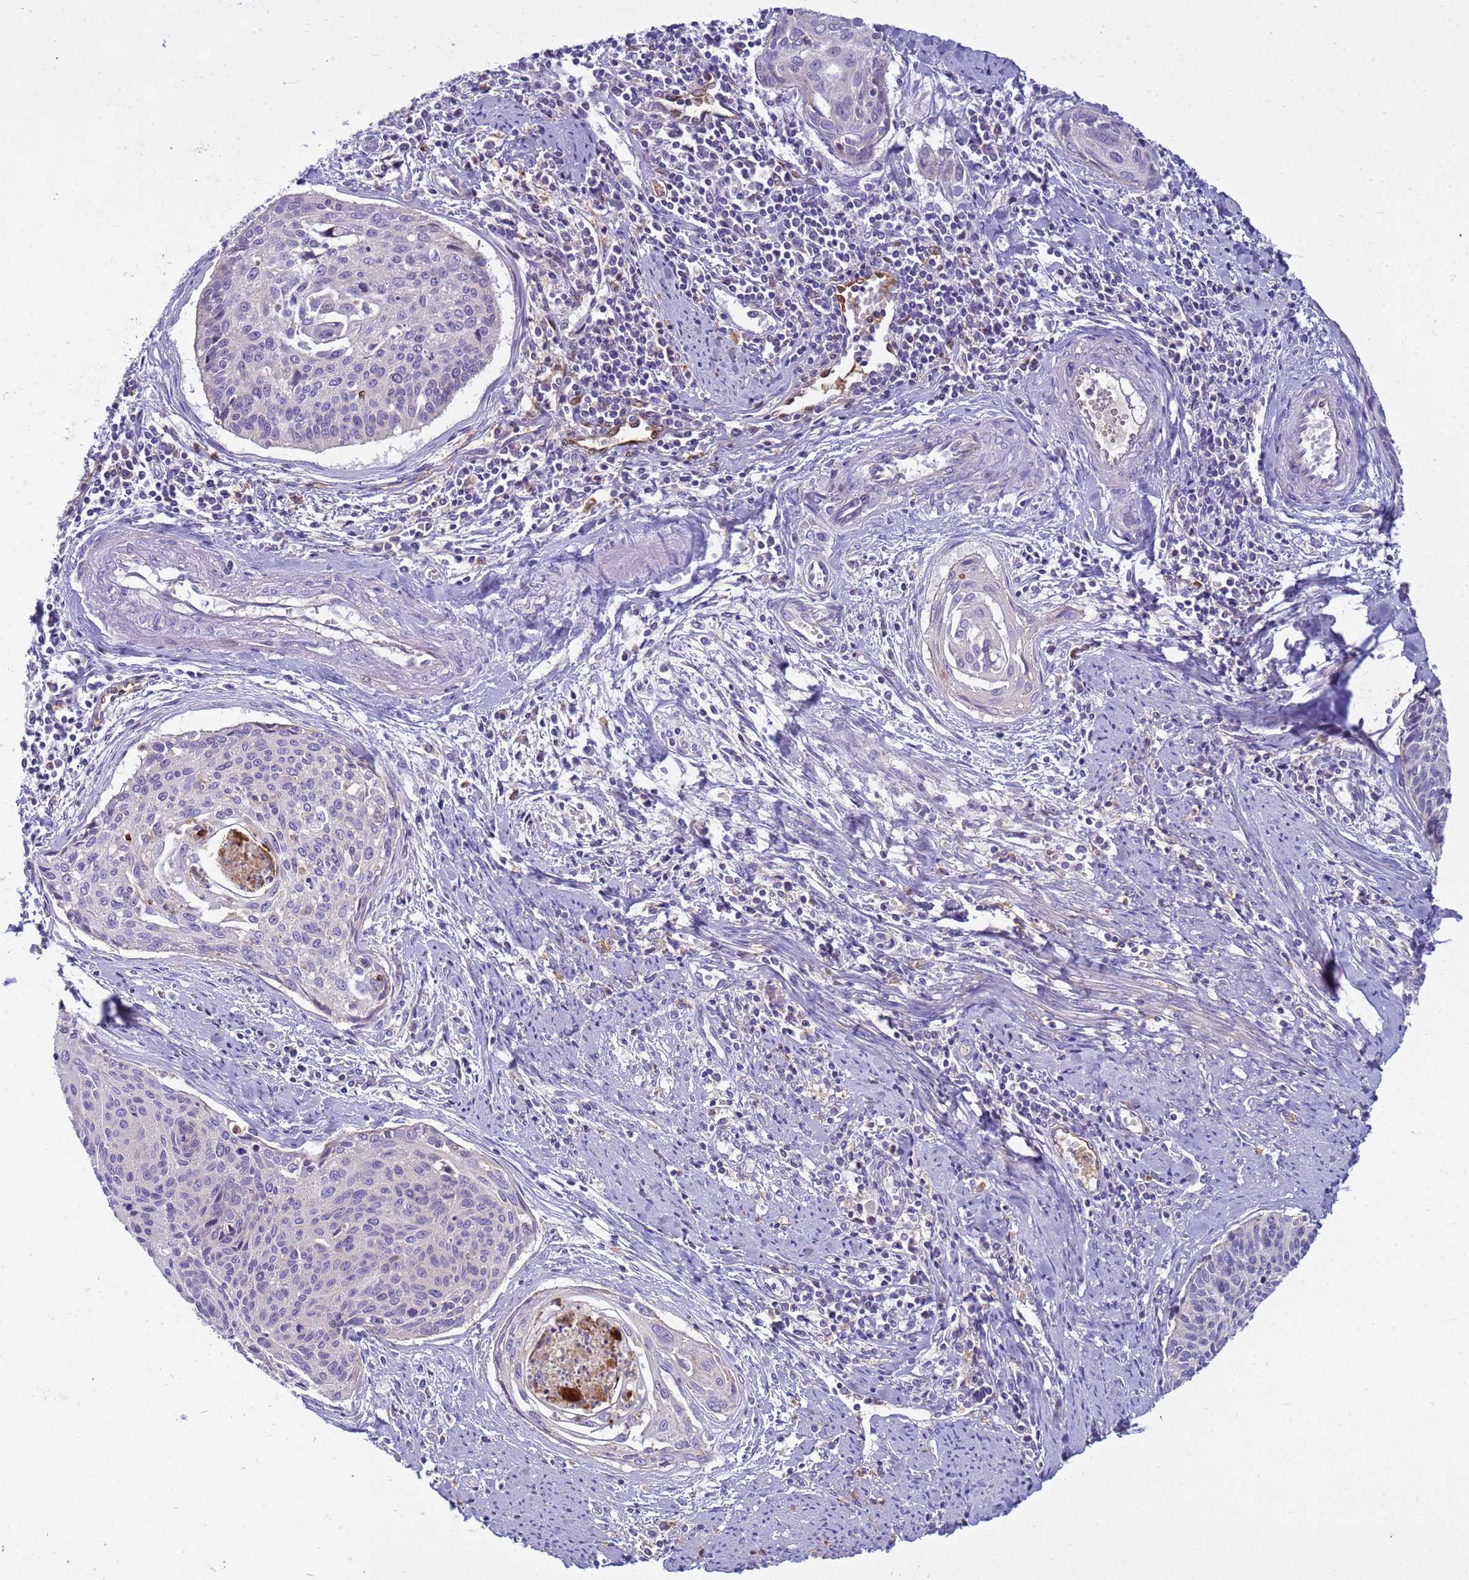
{"staining": {"intensity": "negative", "quantity": "none", "location": "none"}, "tissue": "cervical cancer", "cell_type": "Tumor cells", "image_type": "cancer", "snomed": [{"axis": "morphology", "description": "Squamous cell carcinoma, NOS"}, {"axis": "topography", "description": "Cervix"}], "caption": "Image shows no protein staining in tumor cells of cervical cancer tissue.", "gene": "PLCXD3", "patient": {"sex": "female", "age": 55}}